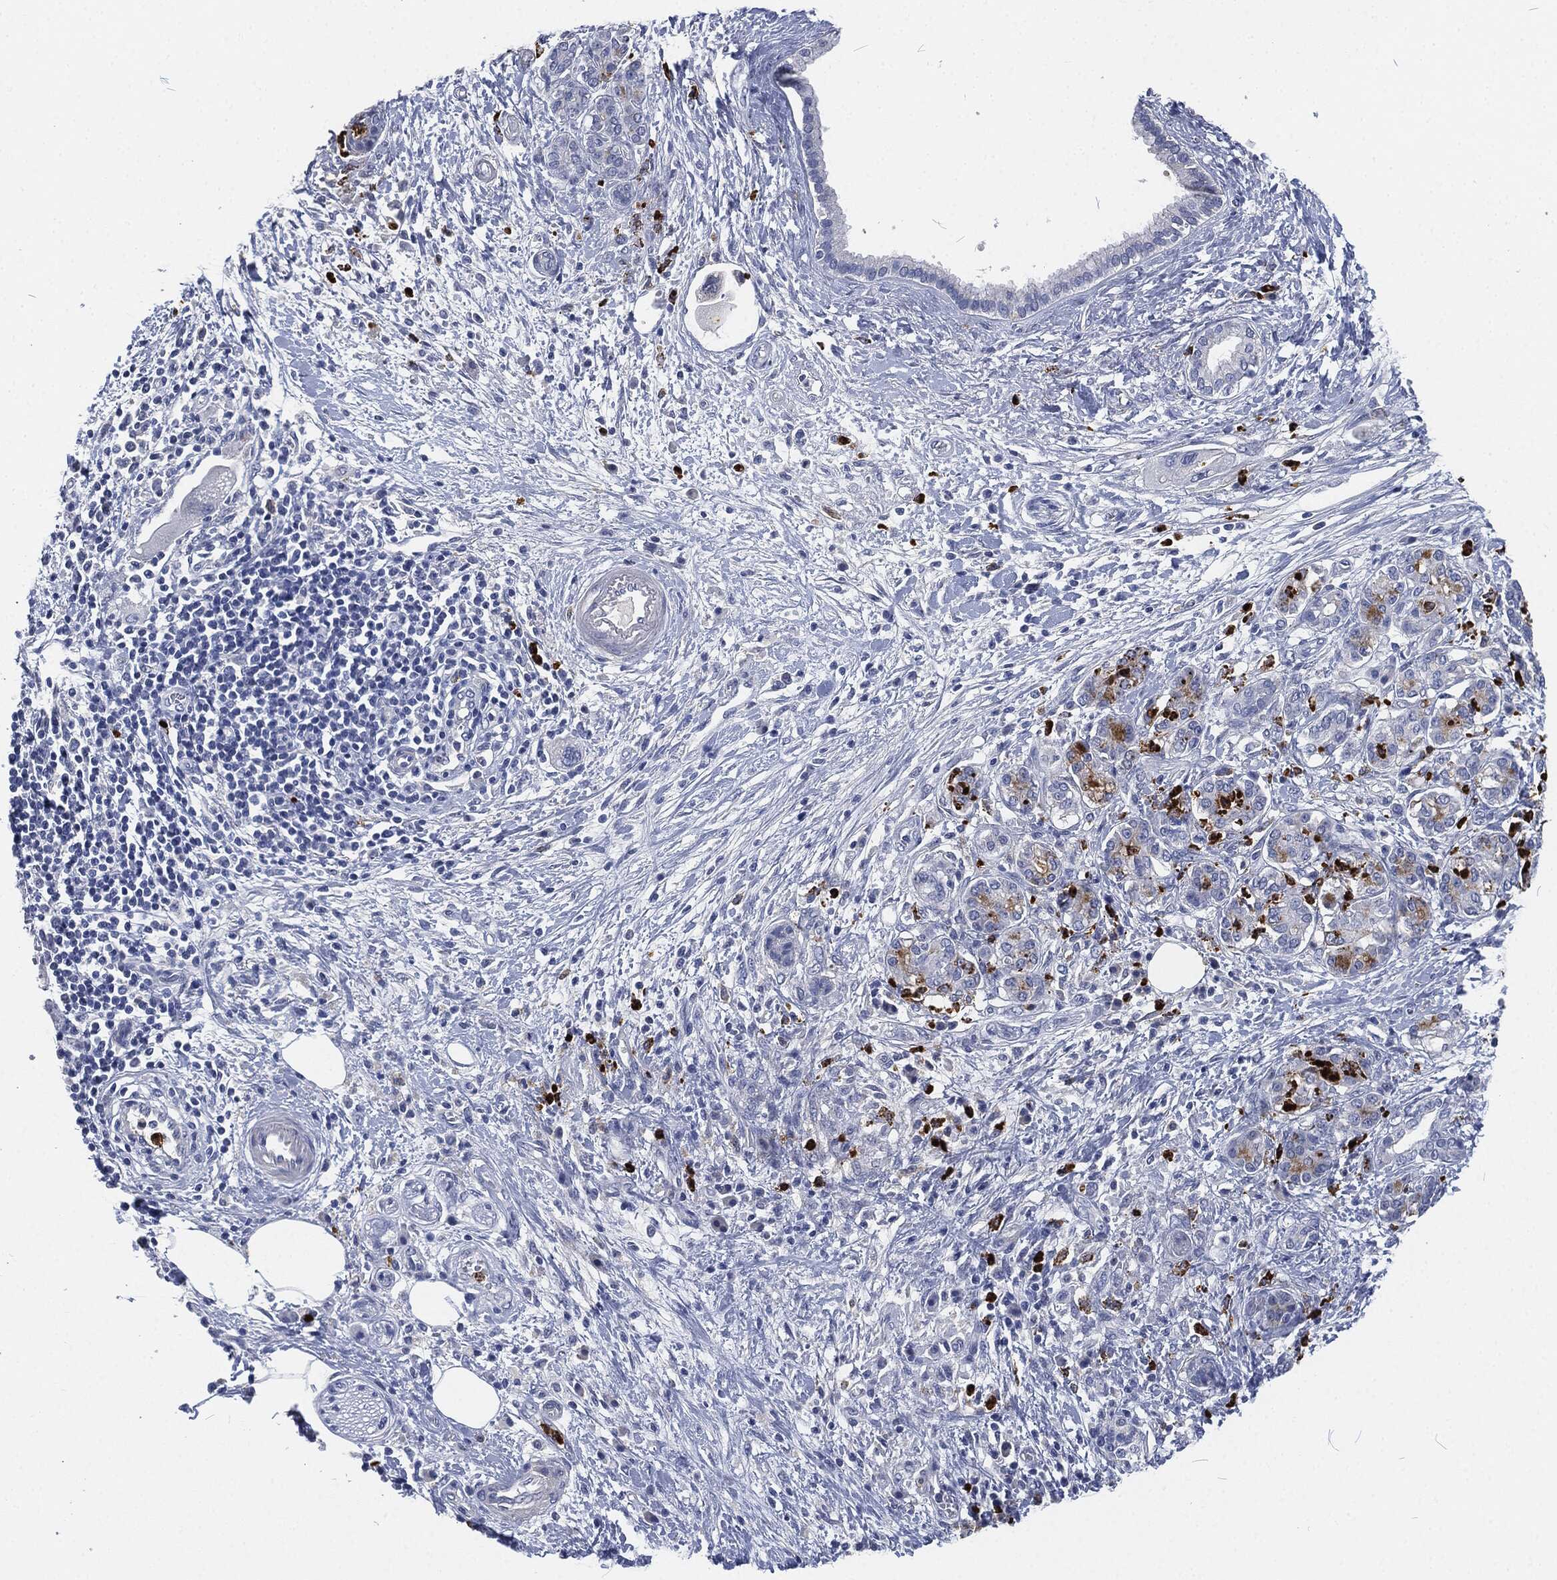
{"staining": {"intensity": "negative", "quantity": "none", "location": "none"}, "tissue": "pancreatic cancer", "cell_type": "Tumor cells", "image_type": "cancer", "snomed": [{"axis": "morphology", "description": "Adenocarcinoma, NOS"}, {"axis": "topography", "description": "Pancreas"}], "caption": "Tumor cells are negative for protein expression in human pancreatic cancer (adenocarcinoma).", "gene": "MPO", "patient": {"sex": "female", "age": 73}}